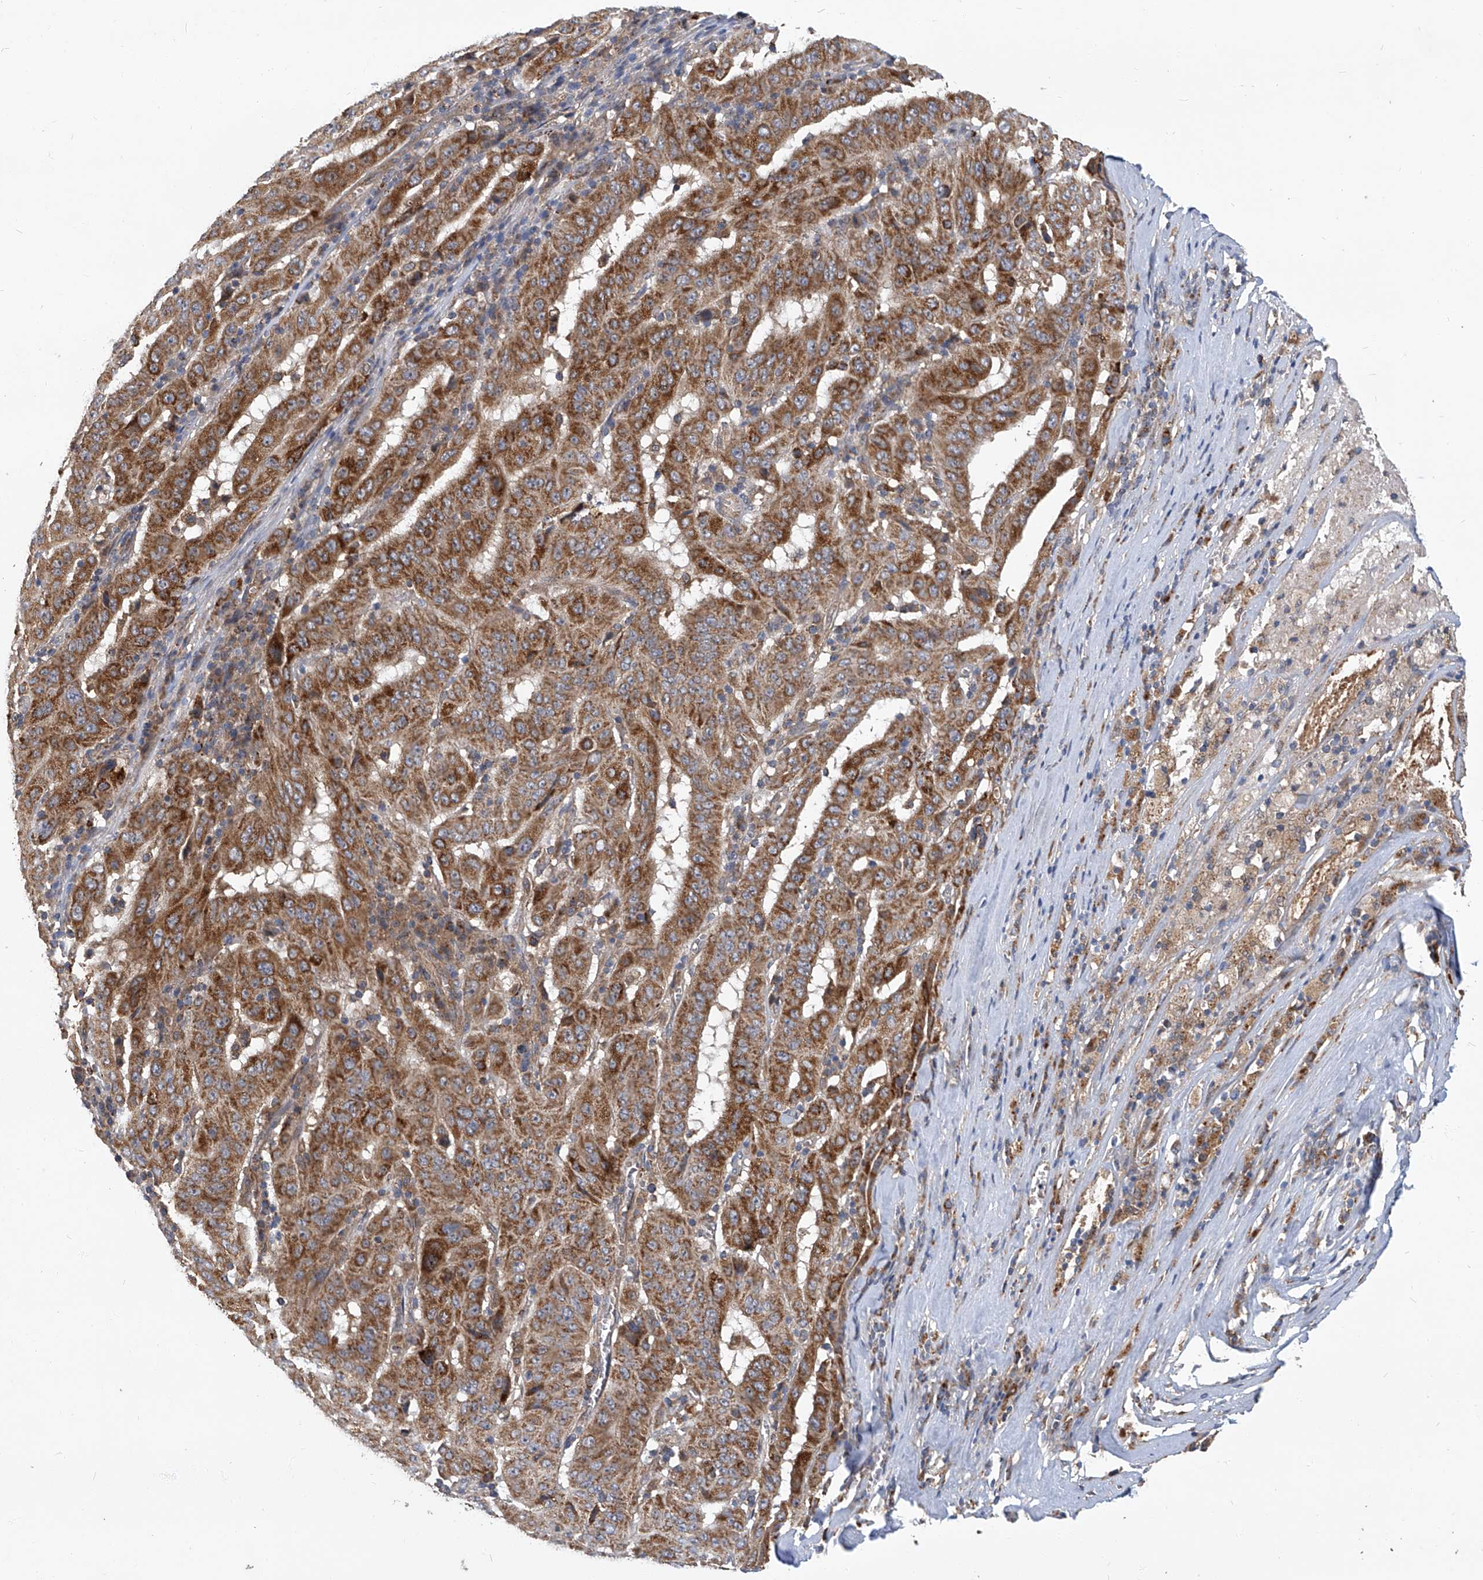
{"staining": {"intensity": "strong", "quantity": ">75%", "location": "cytoplasmic/membranous"}, "tissue": "pancreatic cancer", "cell_type": "Tumor cells", "image_type": "cancer", "snomed": [{"axis": "morphology", "description": "Adenocarcinoma, NOS"}, {"axis": "topography", "description": "Pancreas"}], "caption": "Adenocarcinoma (pancreatic) stained for a protein (brown) displays strong cytoplasmic/membranous positive positivity in approximately >75% of tumor cells.", "gene": "TNFRSF13B", "patient": {"sex": "male", "age": 63}}